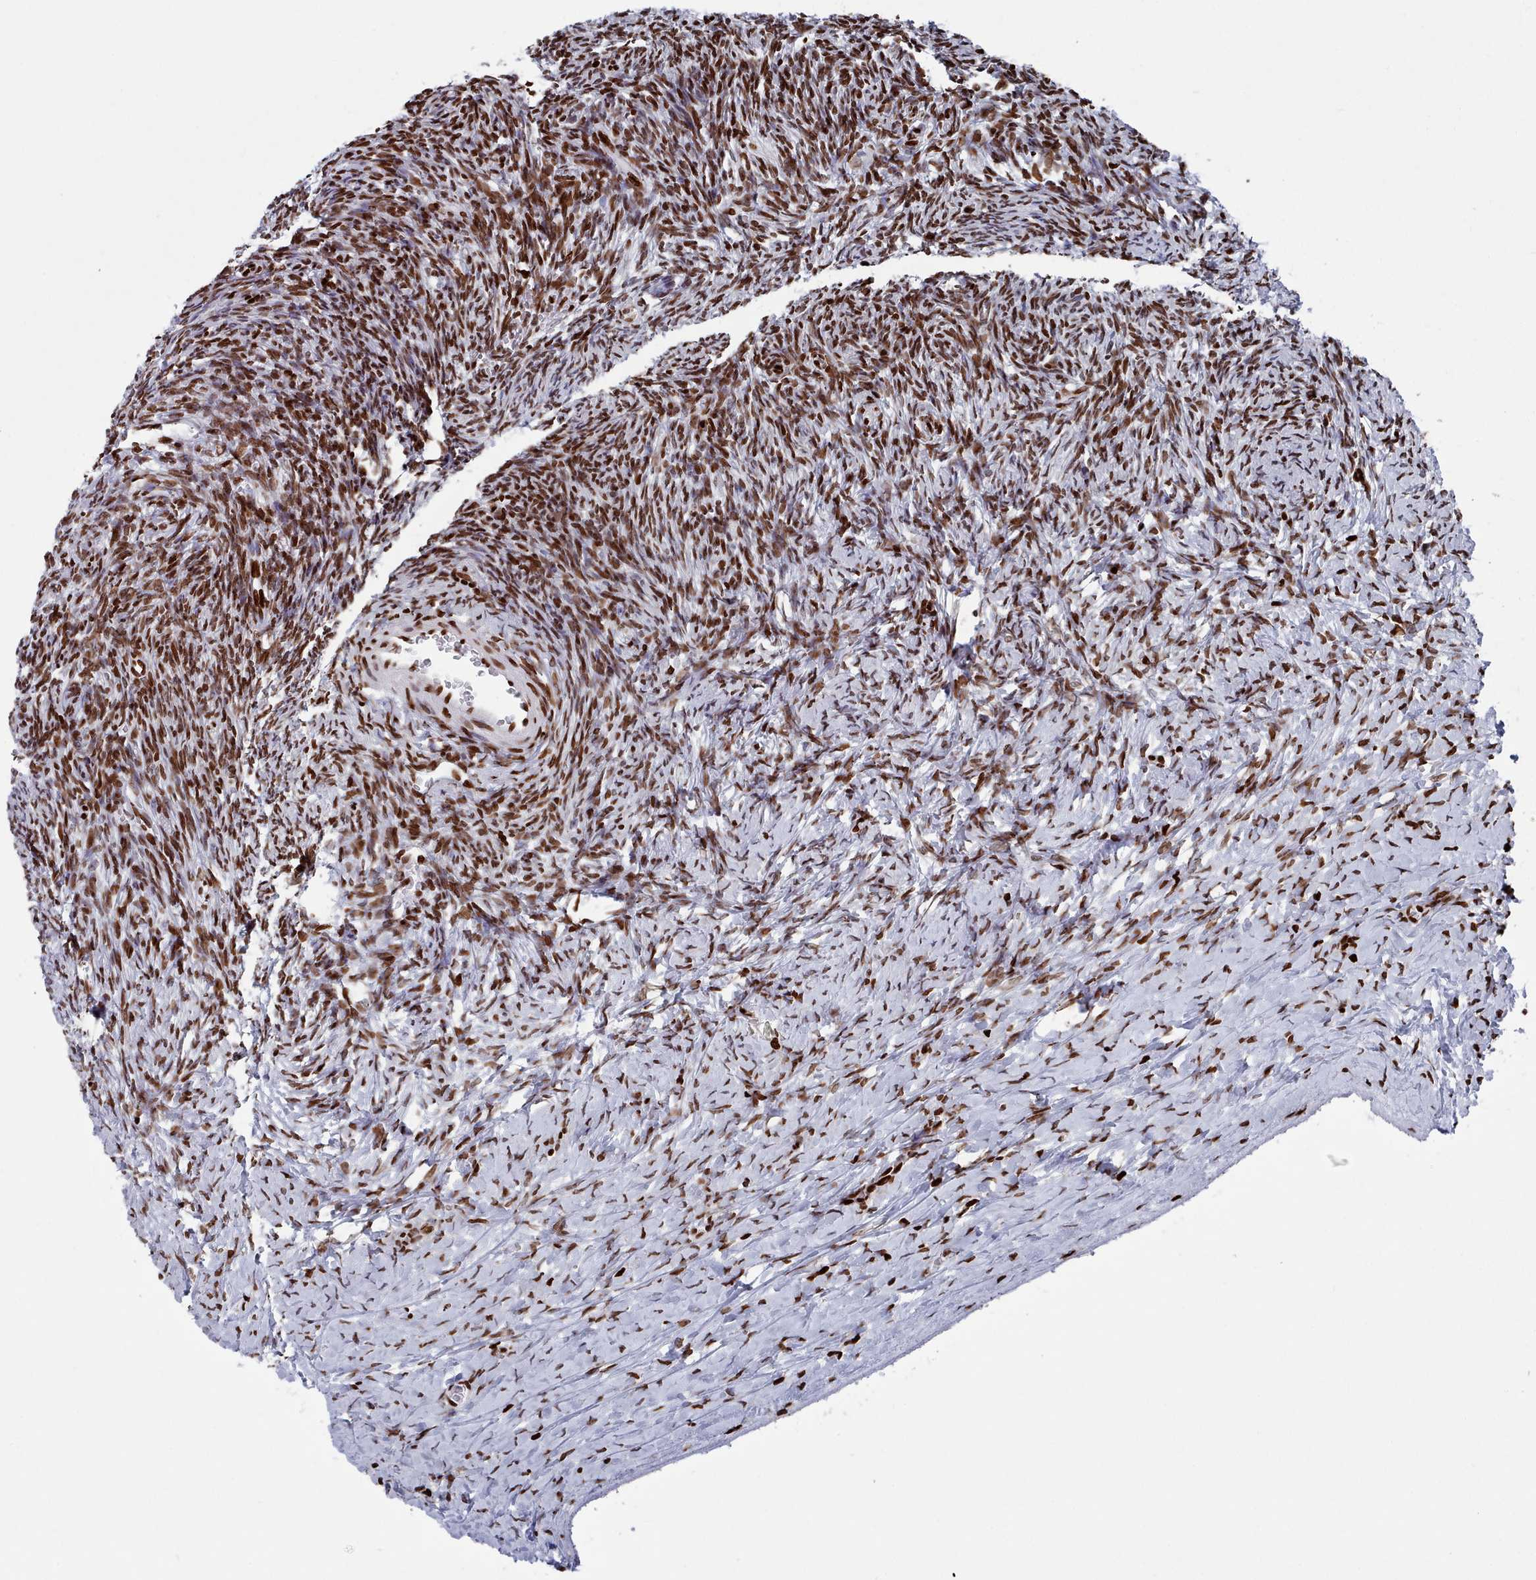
{"staining": {"intensity": "strong", "quantity": ">75%", "location": "nuclear"}, "tissue": "ovary", "cell_type": "Follicle cells", "image_type": "normal", "snomed": [{"axis": "morphology", "description": "Normal tissue, NOS"}, {"axis": "morphology", "description": "Developmental malformation"}, {"axis": "topography", "description": "Ovary"}], "caption": "IHC staining of benign ovary, which demonstrates high levels of strong nuclear staining in approximately >75% of follicle cells indicating strong nuclear protein expression. The staining was performed using DAB (3,3'-diaminobenzidine) (brown) for protein detection and nuclei were counterstained in hematoxylin (blue).", "gene": "PCDHB11", "patient": {"sex": "female", "age": 39}}